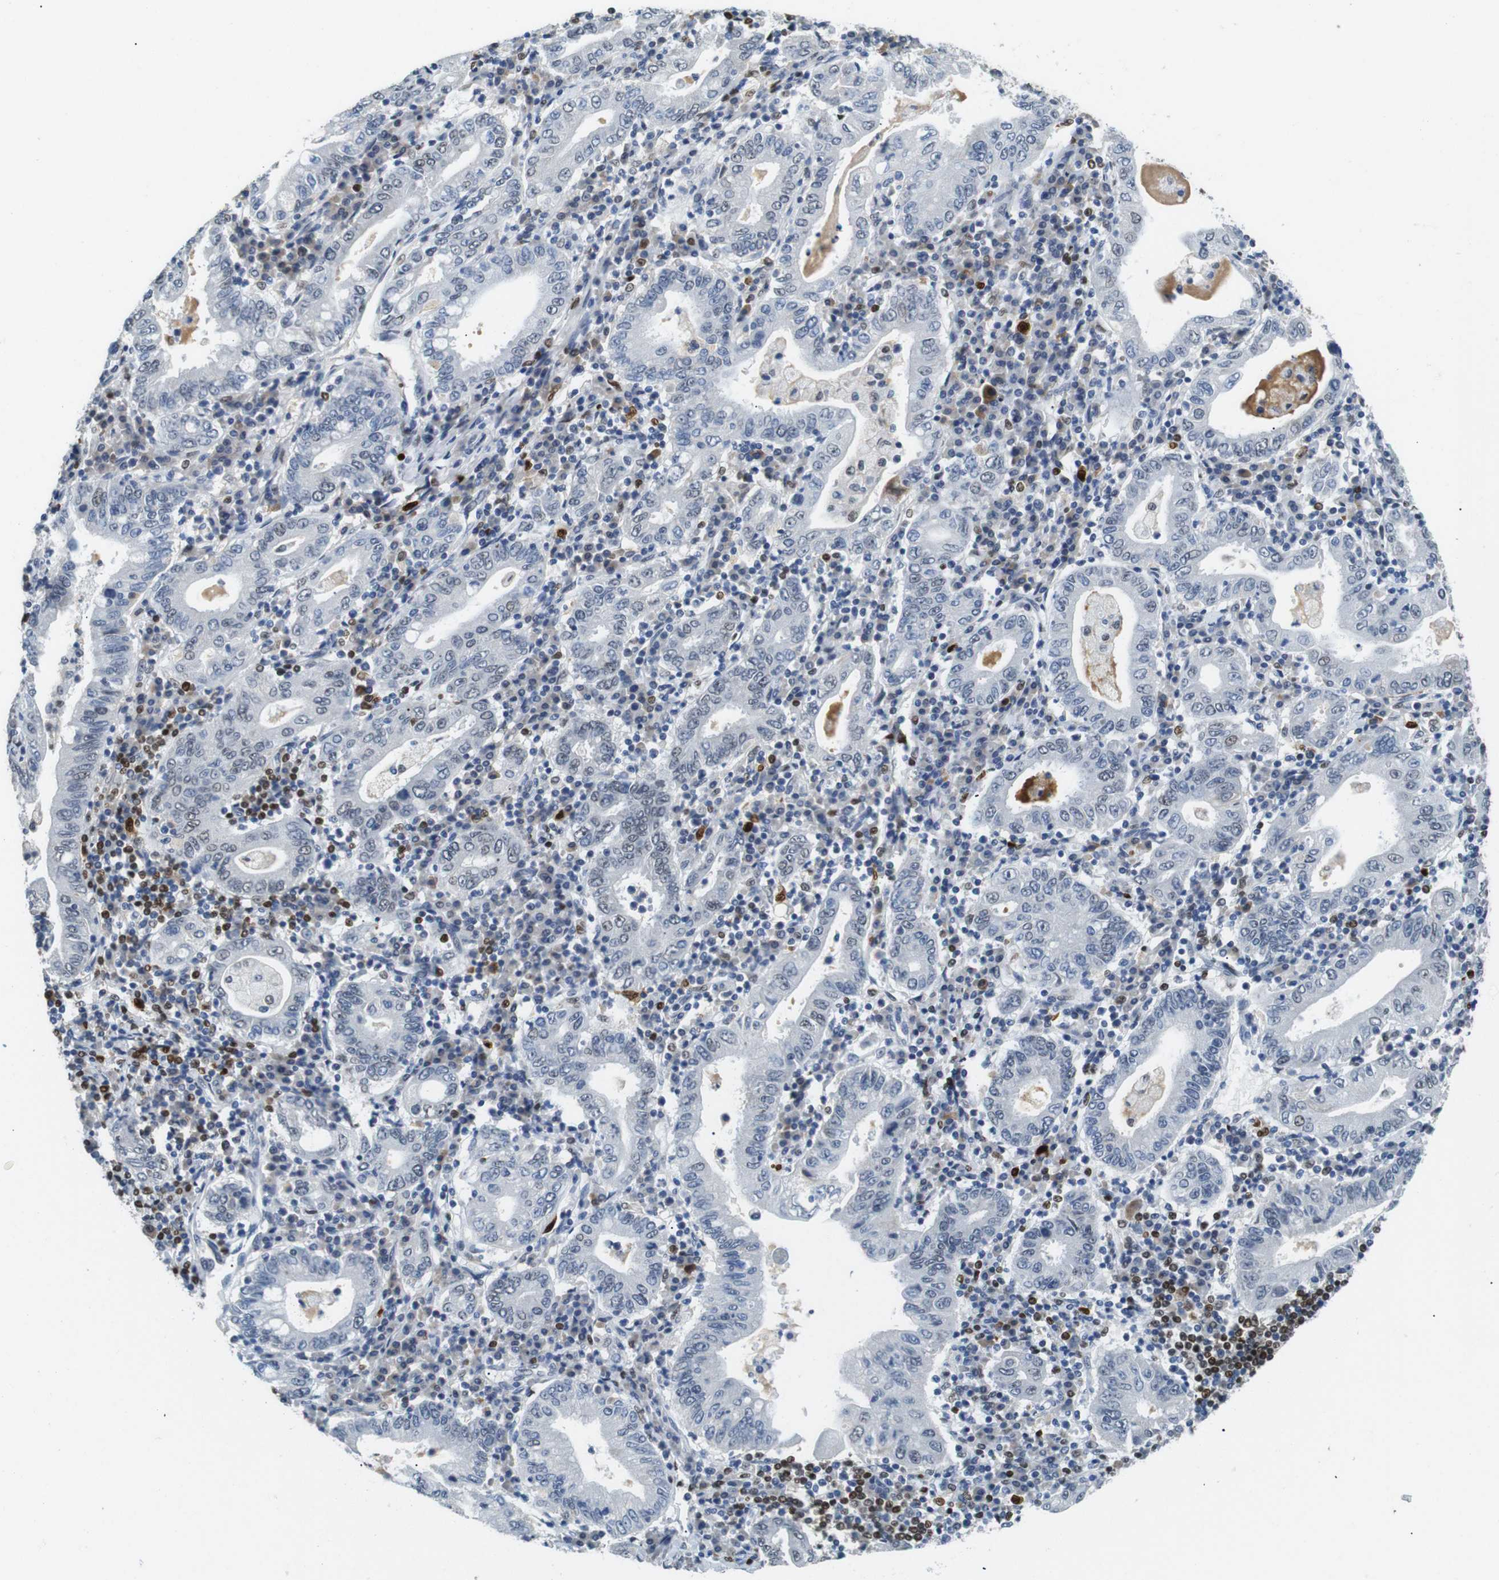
{"staining": {"intensity": "negative", "quantity": "none", "location": "none"}, "tissue": "stomach cancer", "cell_type": "Tumor cells", "image_type": "cancer", "snomed": [{"axis": "morphology", "description": "Normal tissue, NOS"}, {"axis": "morphology", "description": "Adenocarcinoma, NOS"}, {"axis": "topography", "description": "Esophagus"}, {"axis": "topography", "description": "Stomach, upper"}, {"axis": "topography", "description": "Peripheral nerve tissue"}], "caption": "This is a photomicrograph of immunohistochemistry staining of stomach cancer, which shows no staining in tumor cells.", "gene": "IRF8", "patient": {"sex": "male", "age": 62}}